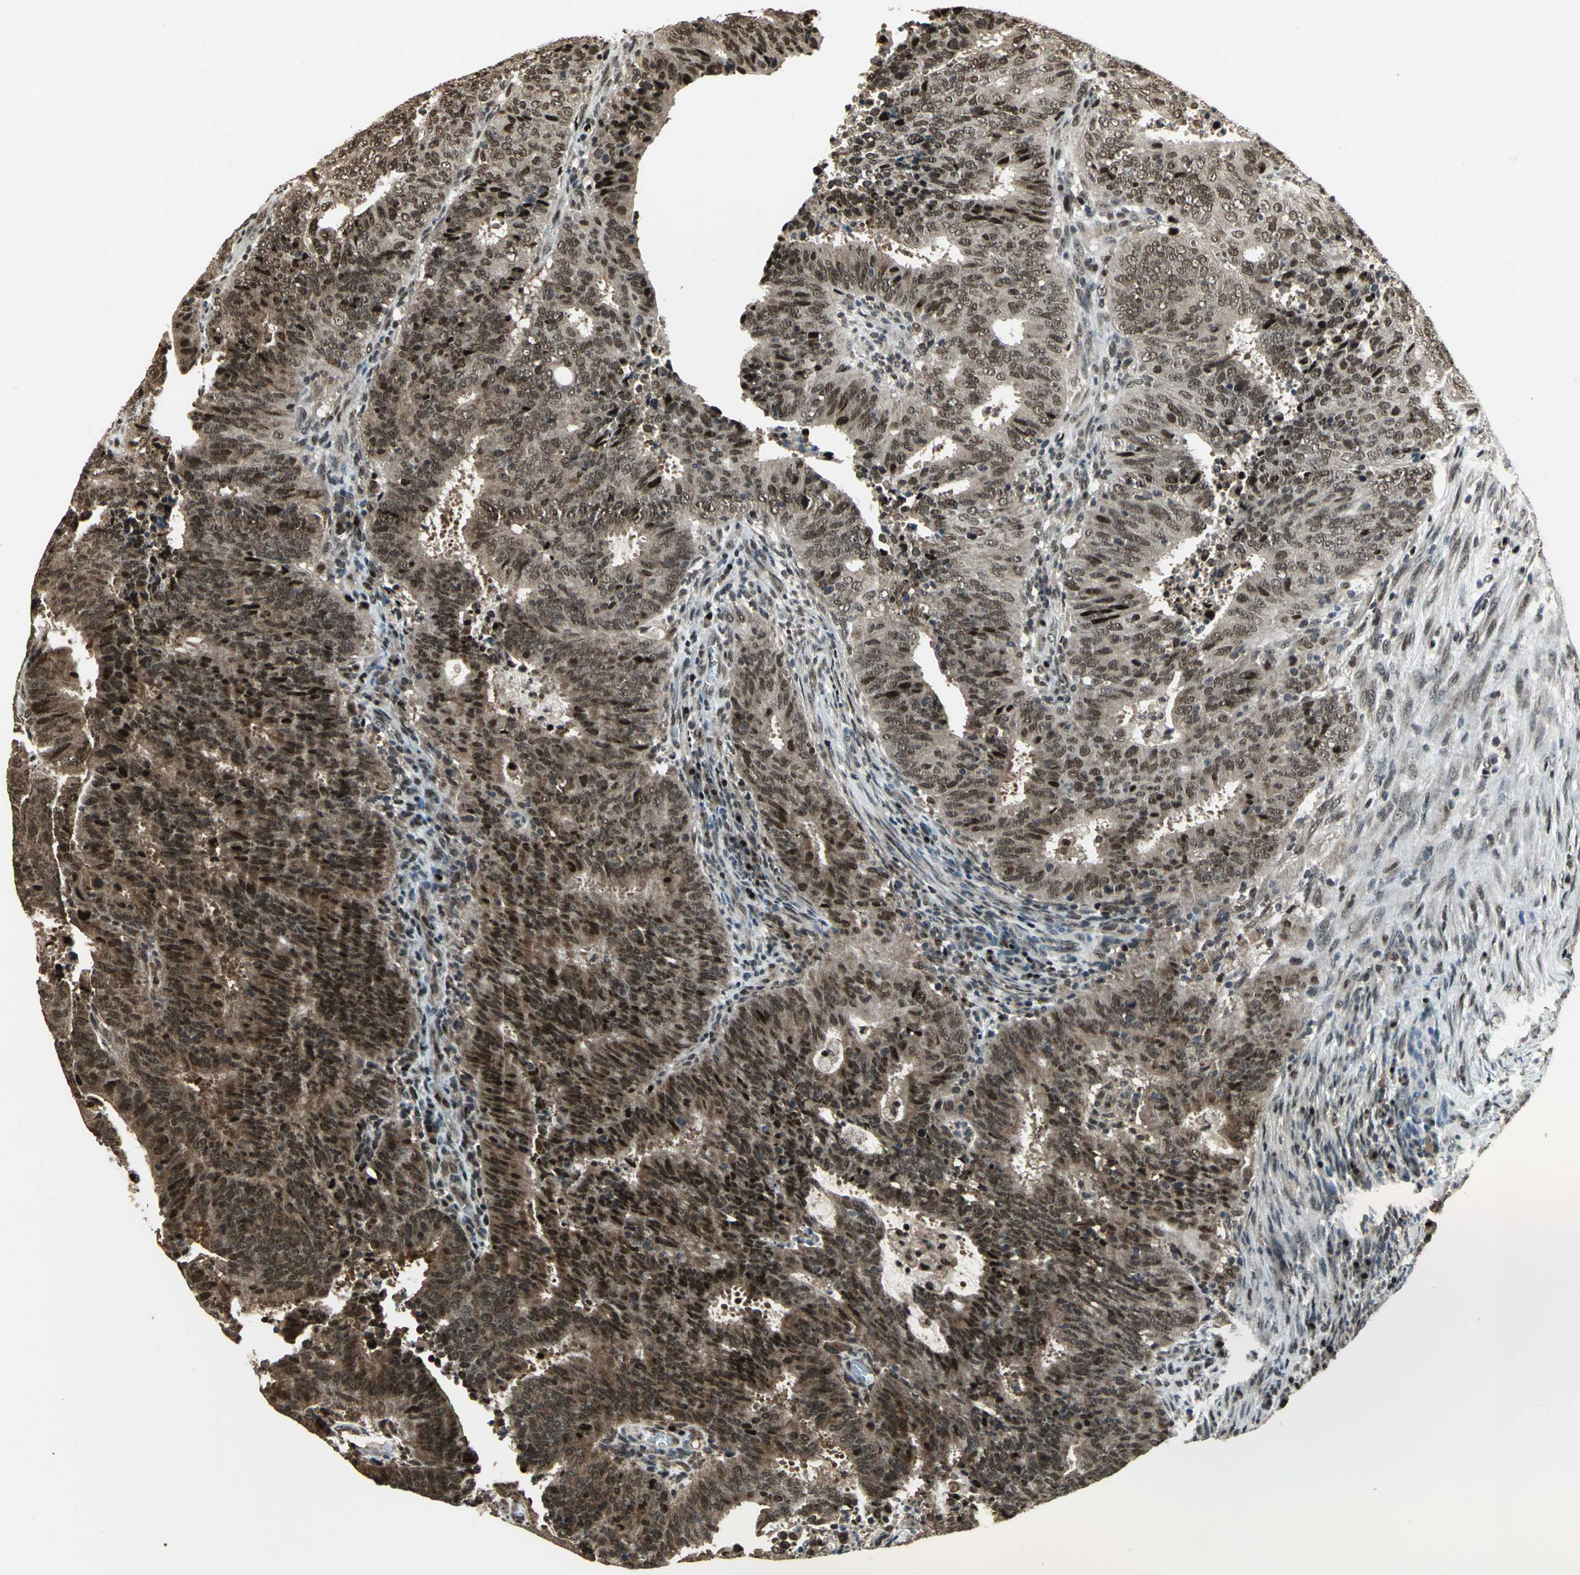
{"staining": {"intensity": "strong", "quantity": ">75%", "location": "nuclear"}, "tissue": "cervical cancer", "cell_type": "Tumor cells", "image_type": "cancer", "snomed": [{"axis": "morphology", "description": "Adenocarcinoma, NOS"}, {"axis": "topography", "description": "Cervix"}], "caption": "Cervical adenocarcinoma was stained to show a protein in brown. There is high levels of strong nuclear expression in about >75% of tumor cells.", "gene": "MIS18BP1", "patient": {"sex": "female", "age": 44}}